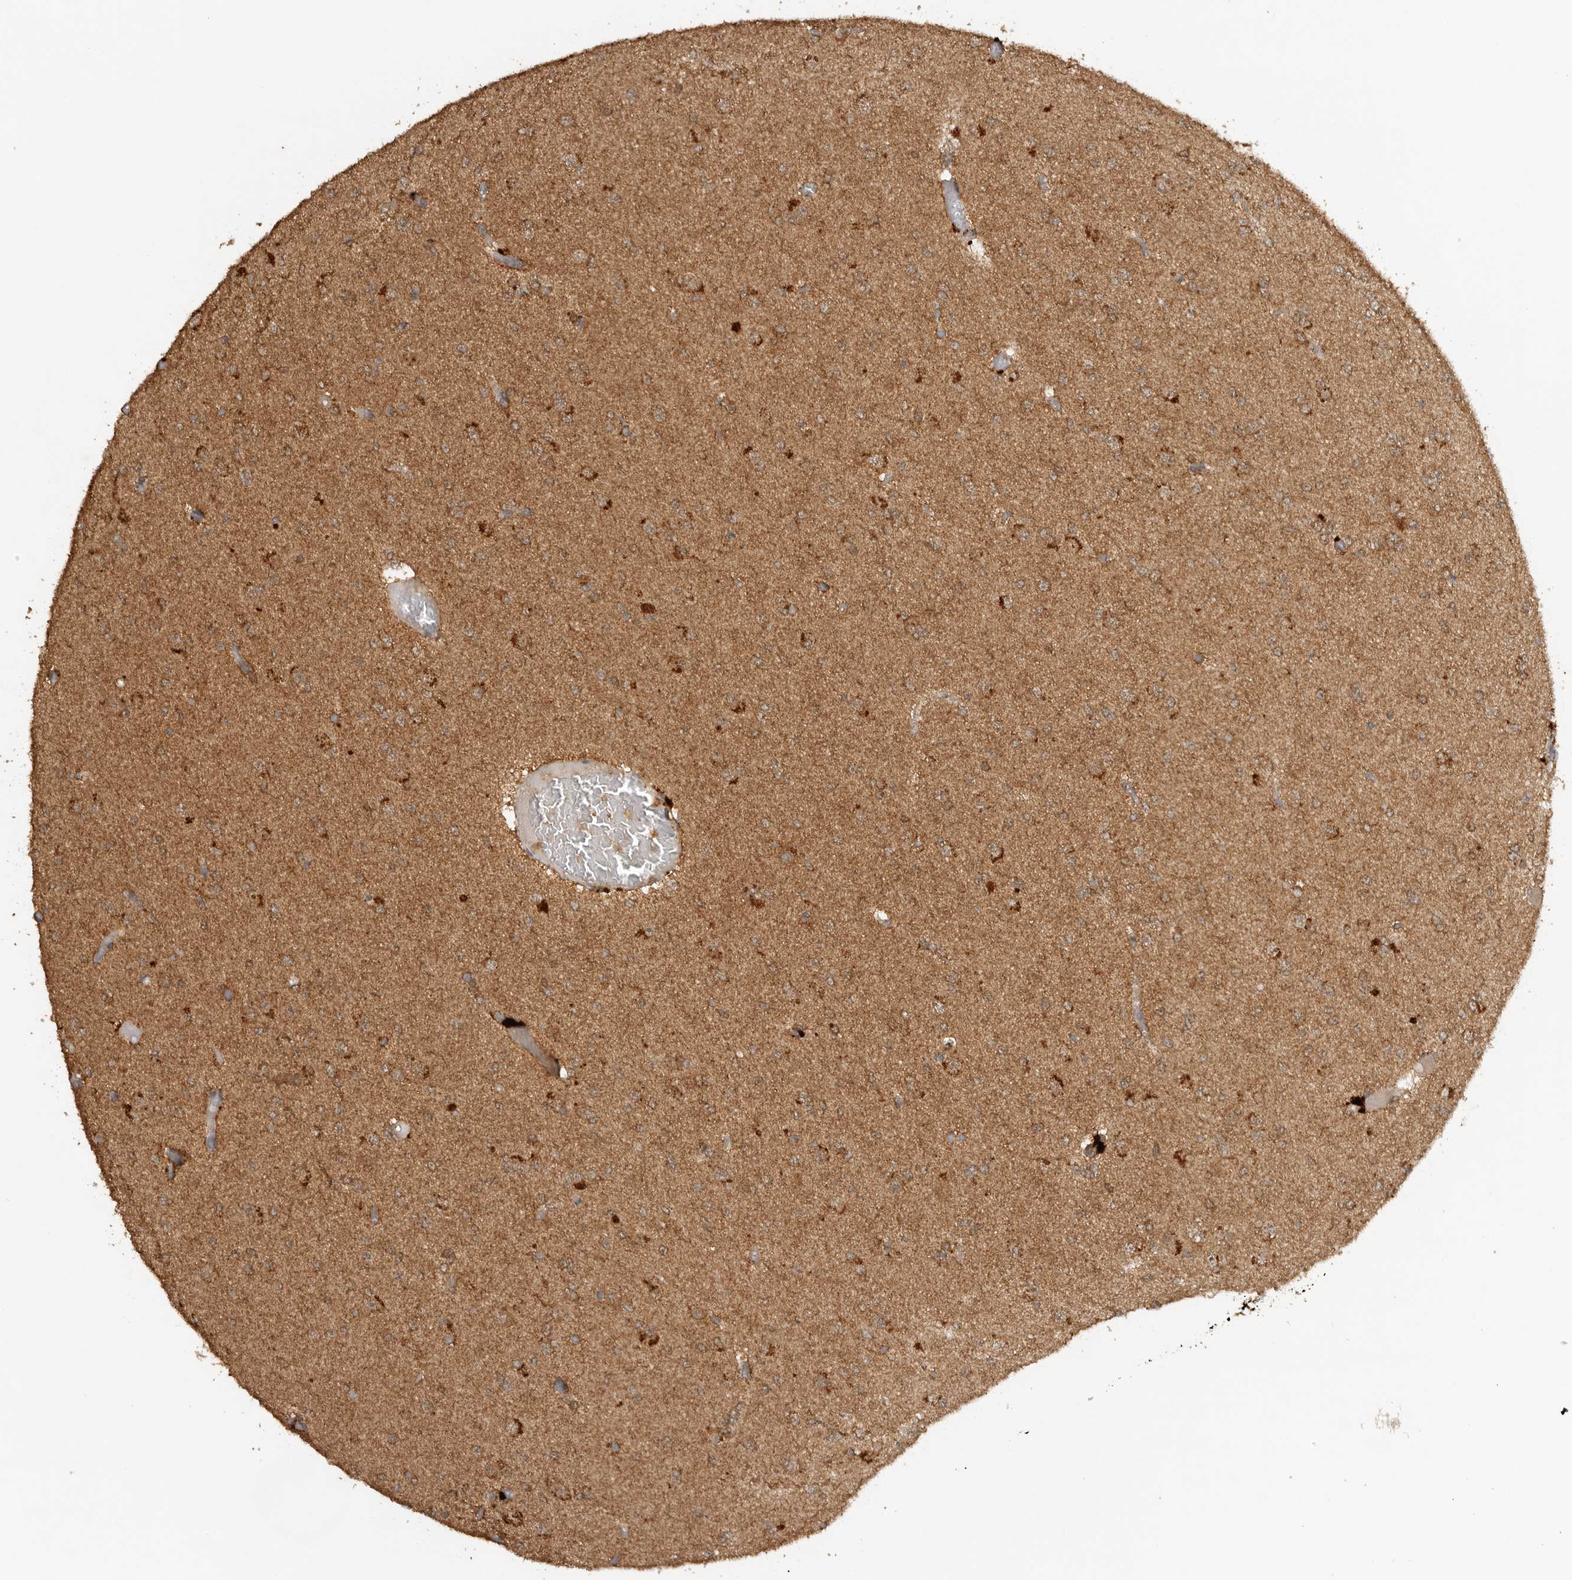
{"staining": {"intensity": "moderate", "quantity": ">75%", "location": "cytoplasmic/membranous"}, "tissue": "glioma", "cell_type": "Tumor cells", "image_type": "cancer", "snomed": [{"axis": "morphology", "description": "Glioma, malignant, Low grade"}, {"axis": "topography", "description": "Brain"}], "caption": "DAB (3,3'-diaminobenzidine) immunohistochemical staining of human glioma displays moderate cytoplasmic/membranous protein staining in approximately >75% of tumor cells.", "gene": "ICOSLG", "patient": {"sex": "female", "age": 22}}